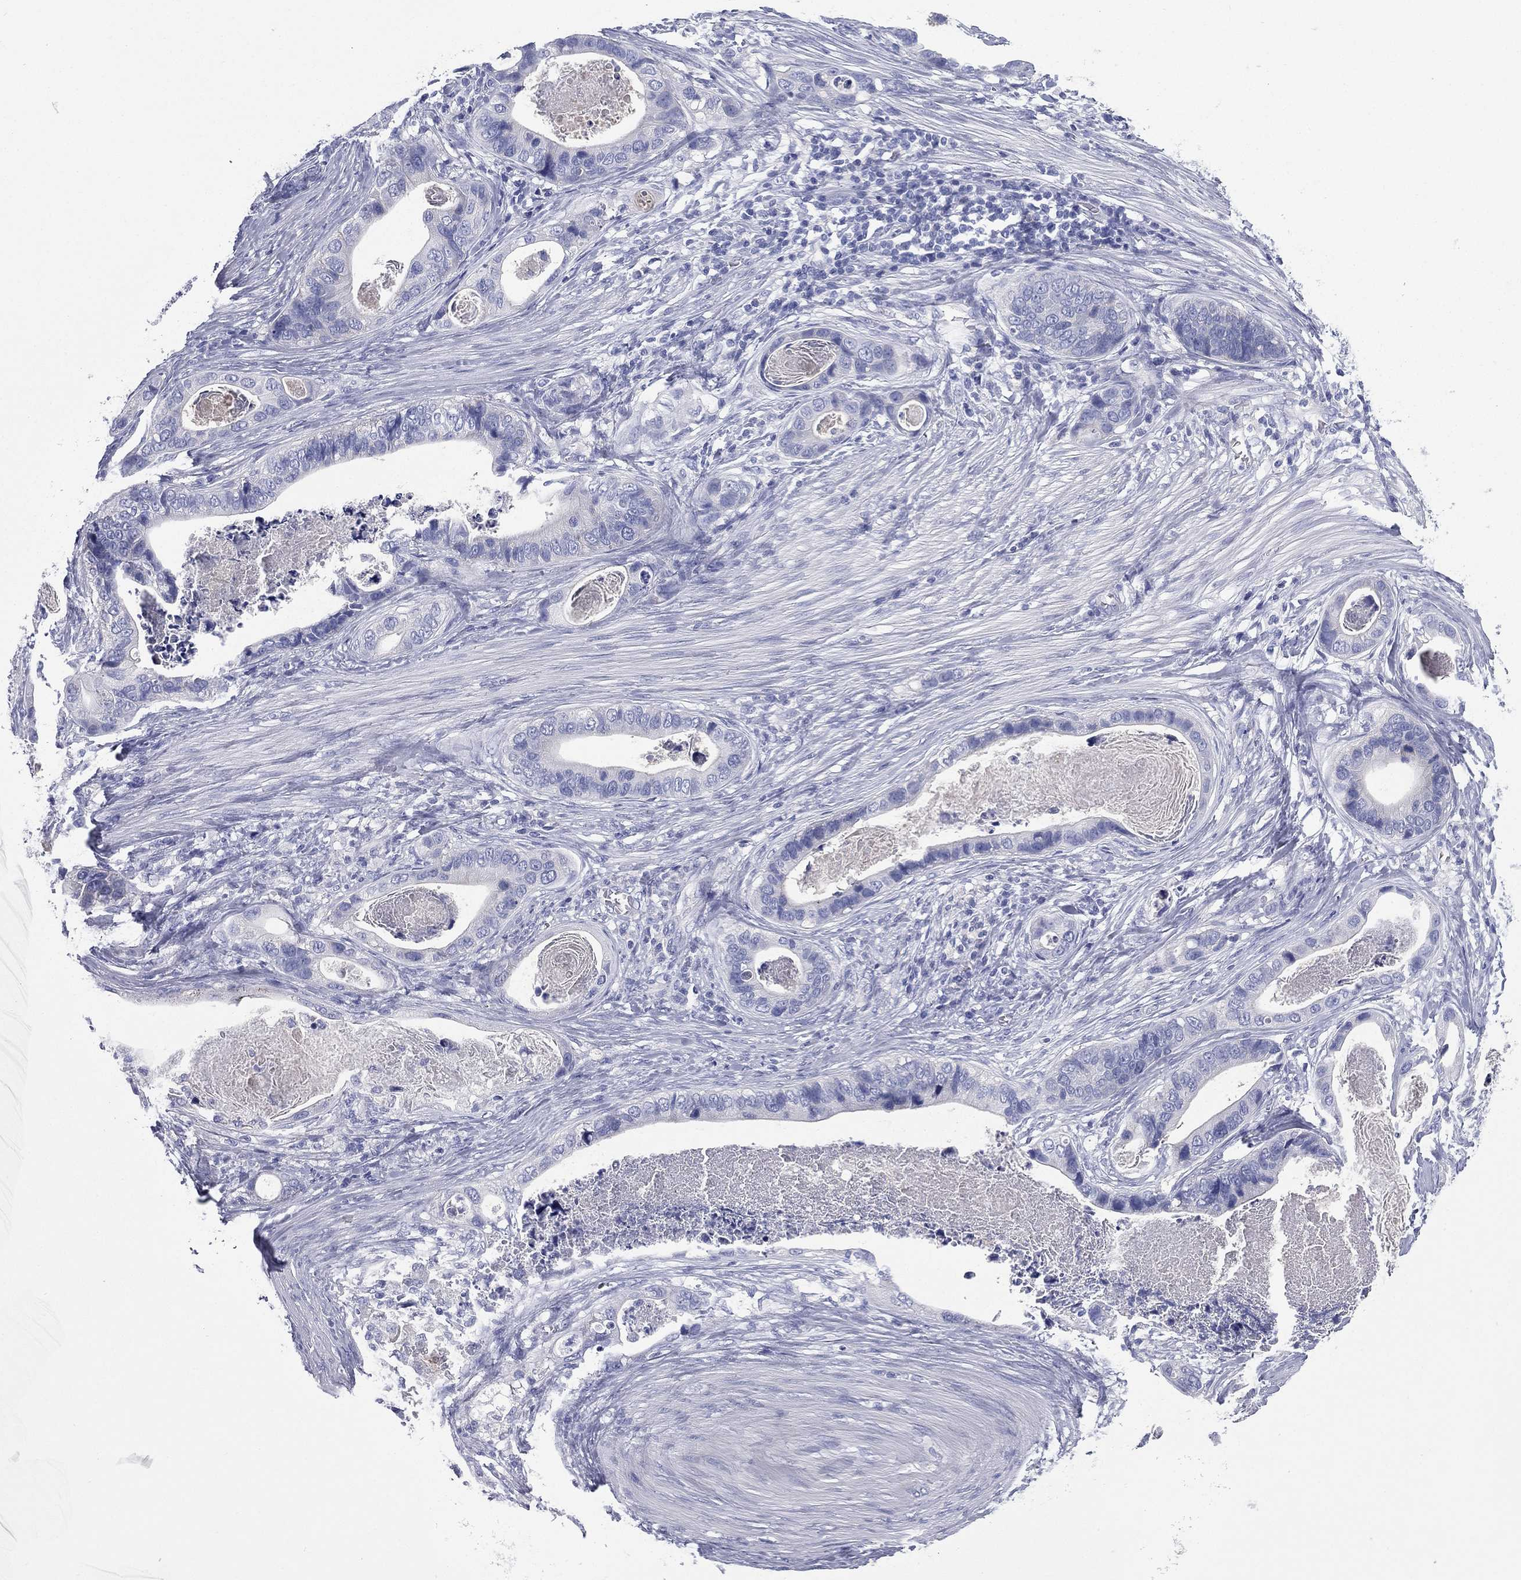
{"staining": {"intensity": "negative", "quantity": "none", "location": "none"}, "tissue": "stomach cancer", "cell_type": "Tumor cells", "image_type": "cancer", "snomed": [{"axis": "morphology", "description": "Adenocarcinoma, NOS"}, {"axis": "topography", "description": "Stomach"}], "caption": "A photomicrograph of human stomach cancer (adenocarcinoma) is negative for staining in tumor cells.", "gene": "FCER2", "patient": {"sex": "male", "age": 84}}